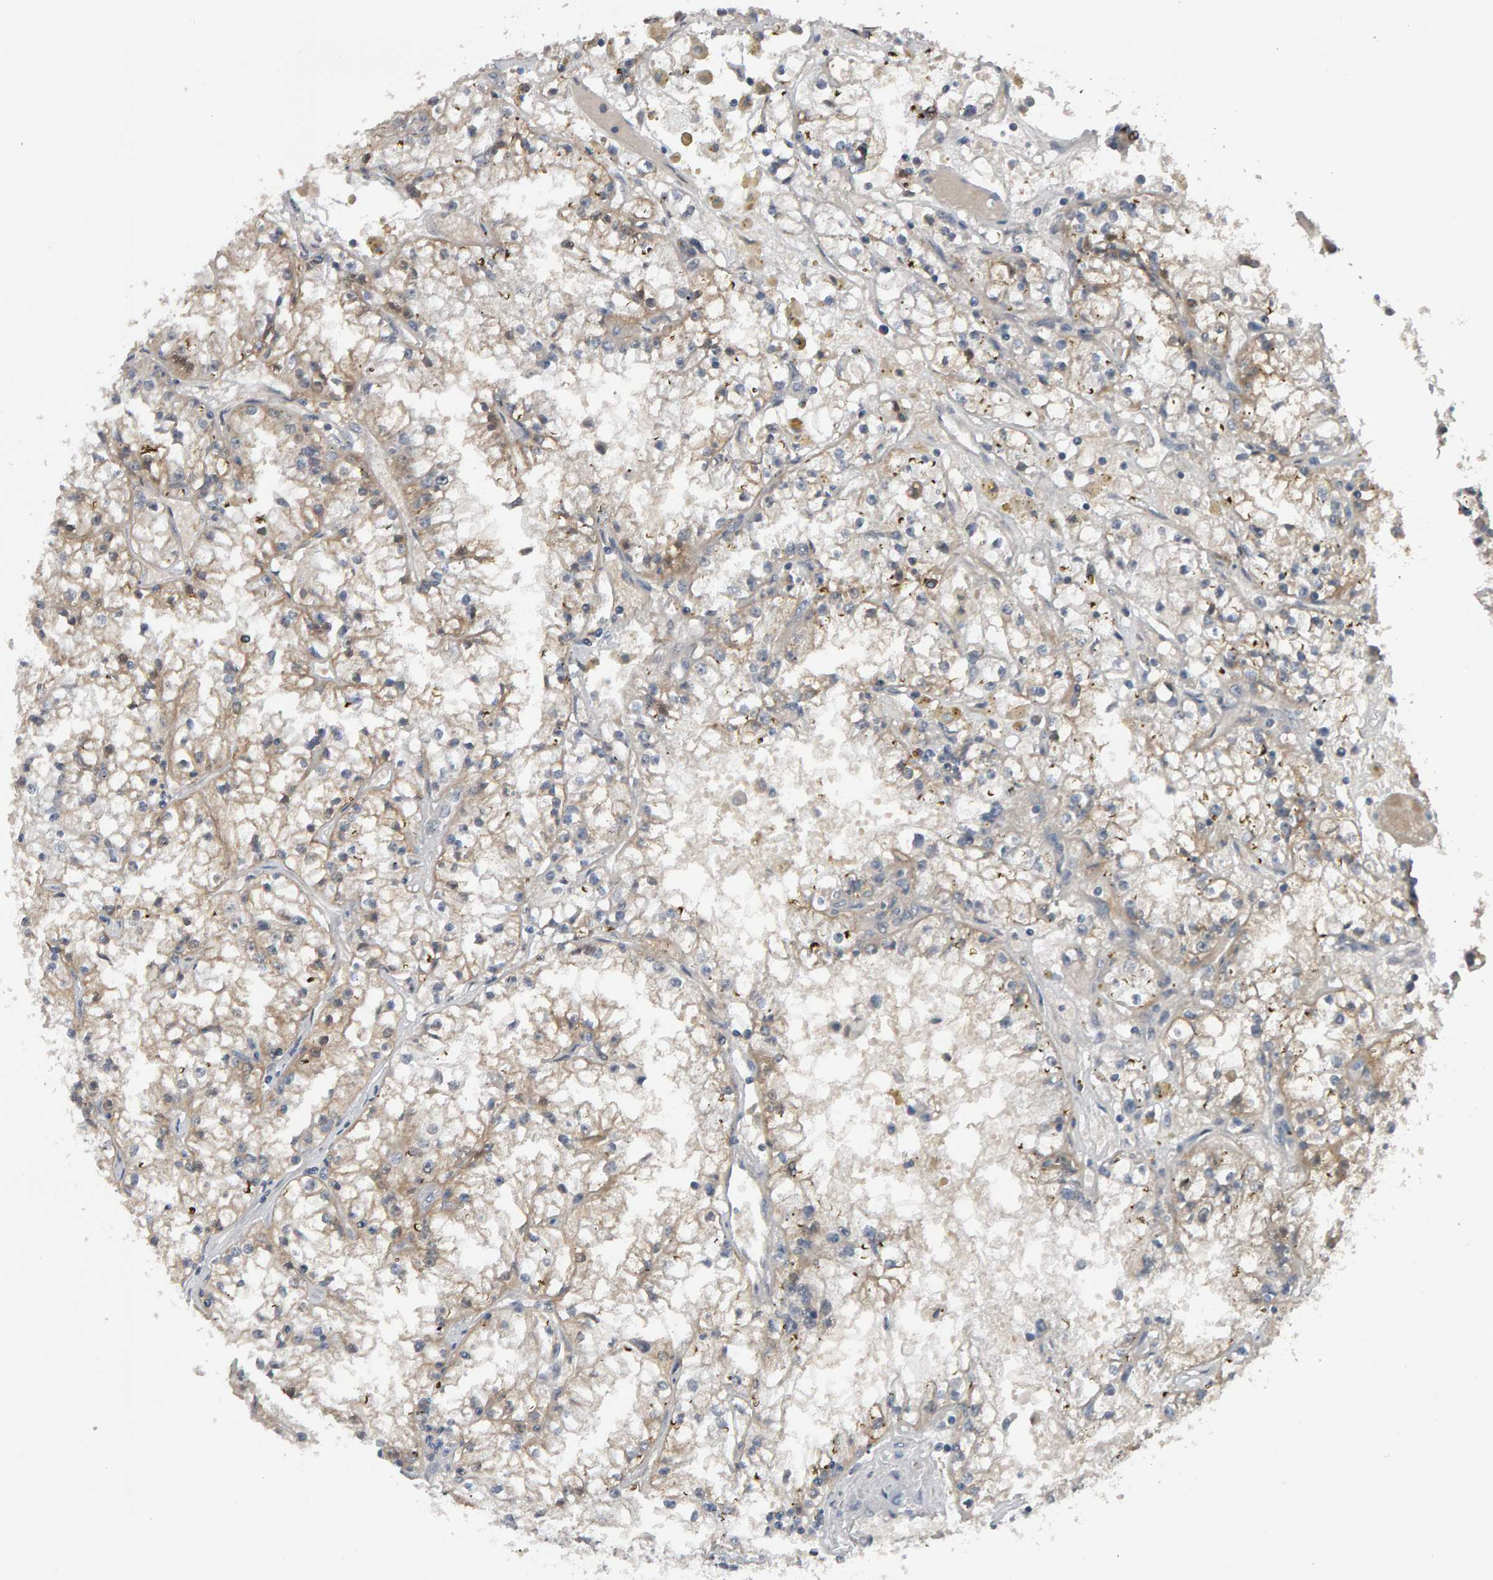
{"staining": {"intensity": "weak", "quantity": "25%-75%", "location": "cytoplasmic/membranous"}, "tissue": "renal cancer", "cell_type": "Tumor cells", "image_type": "cancer", "snomed": [{"axis": "morphology", "description": "Adenocarcinoma, NOS"}, {"axis": "topography", "description": "Kidney"}], "caption": "This micrograph exhibits immunohistochemistry staining of human renal cancer, with low weak cytoplasmic/membranous expression in approximately 25%-75% of tumor cells.", "gene": "COASY", "patient": {"sex": "male", "age": 56}}